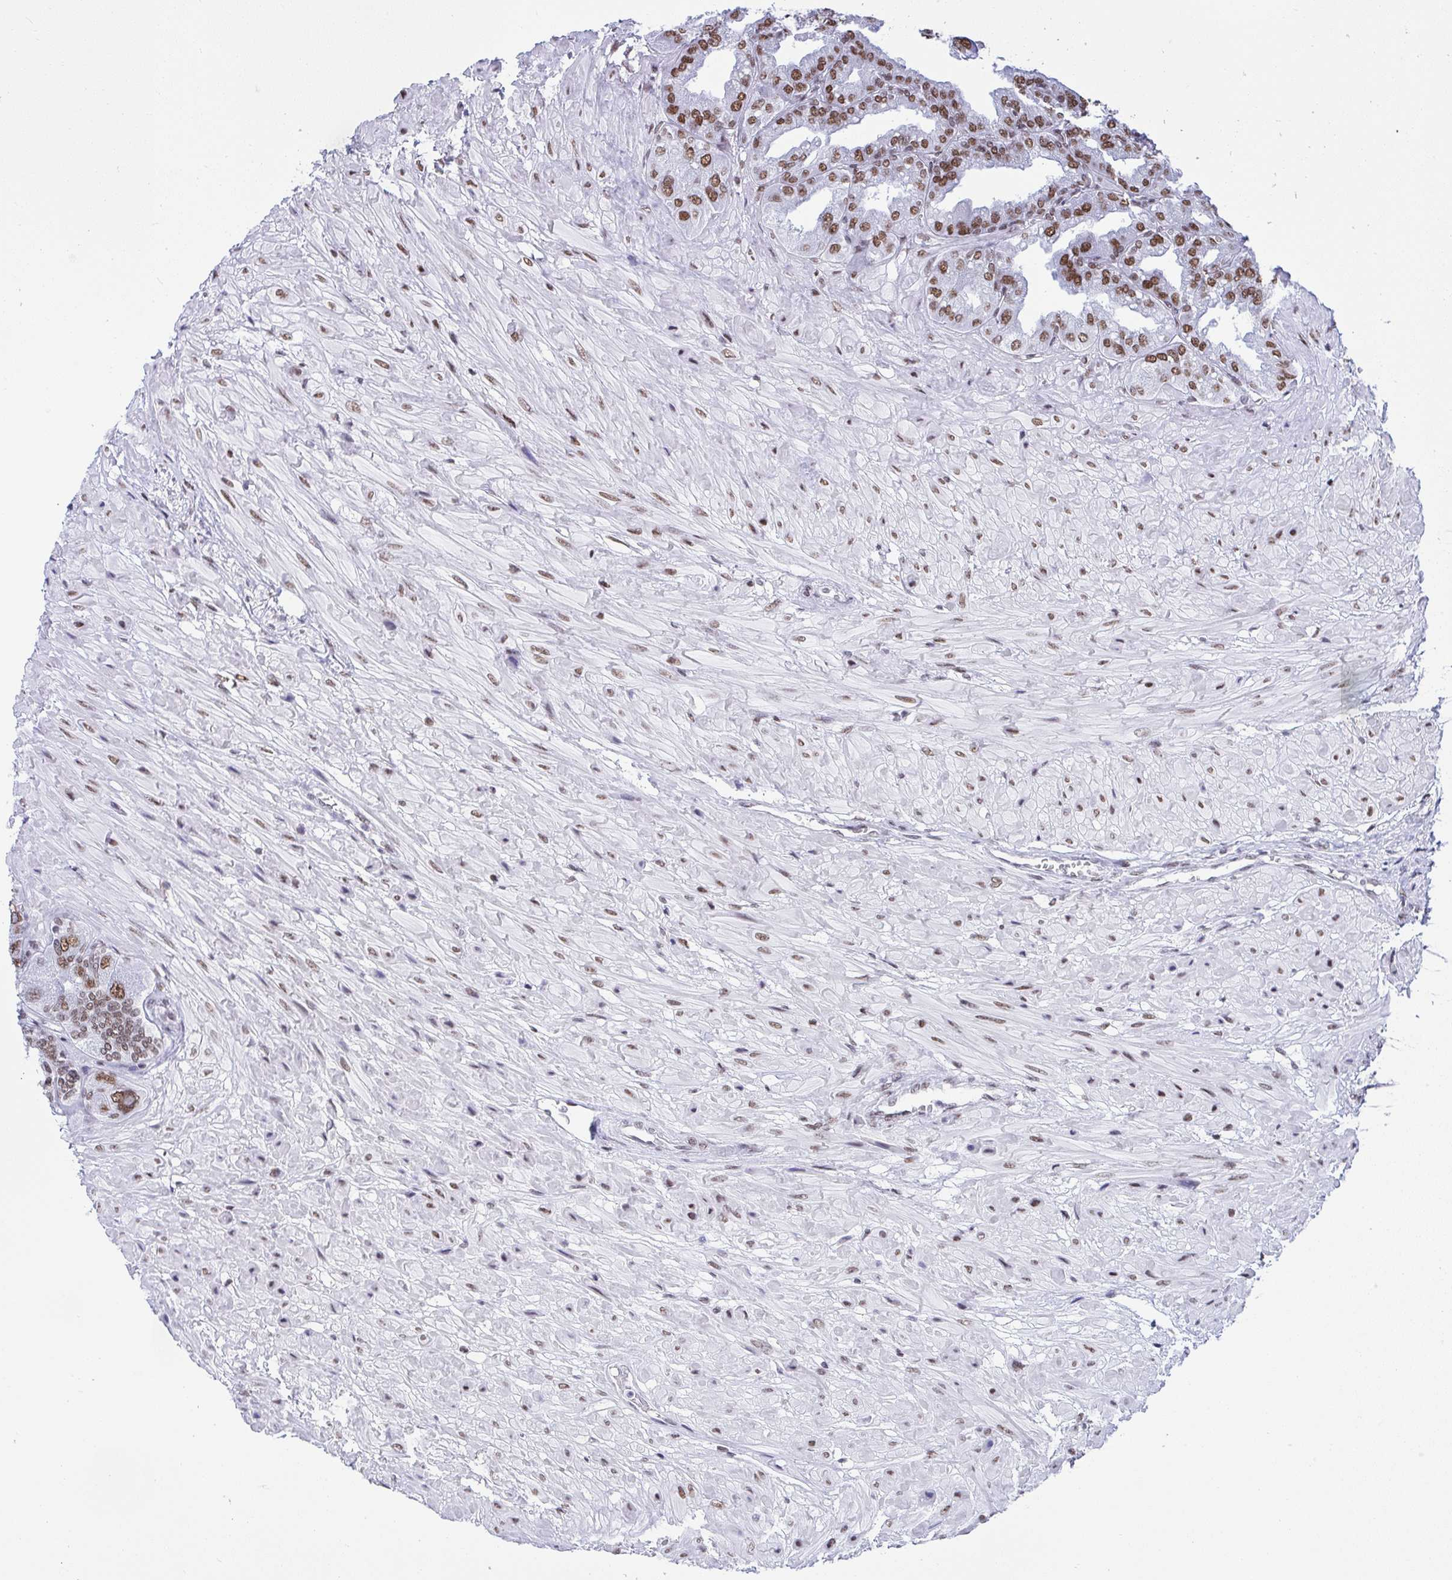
{"staining": {"intensity": "moderate", "quantity": ">75%", "location": "nuclear"}, "tissue": "seminal vesicle", "cell_type": "Glandular cells", "image_type": "normal", "snomed": [{"axis": "morphology", "description": "Normal tissue, NOS"}, {"axis": "topography", "description": "Seminal veicle"}], "caption": "Immunohistochemistry (IHC) staining of unremarkable seminal vesicle, which demonstrates medium levels of moderate nuclear expression in approximately >75% of glandular cells indicating moderate nuclear protein staining. The staining was performed using DAB (3,3'-diaminobenzidine) (brown) for protein detection and nuclei were counterstained in hematoxylin (blue).", "gene": "DDX52", "patient": {"sex": "male", "age": 55}}